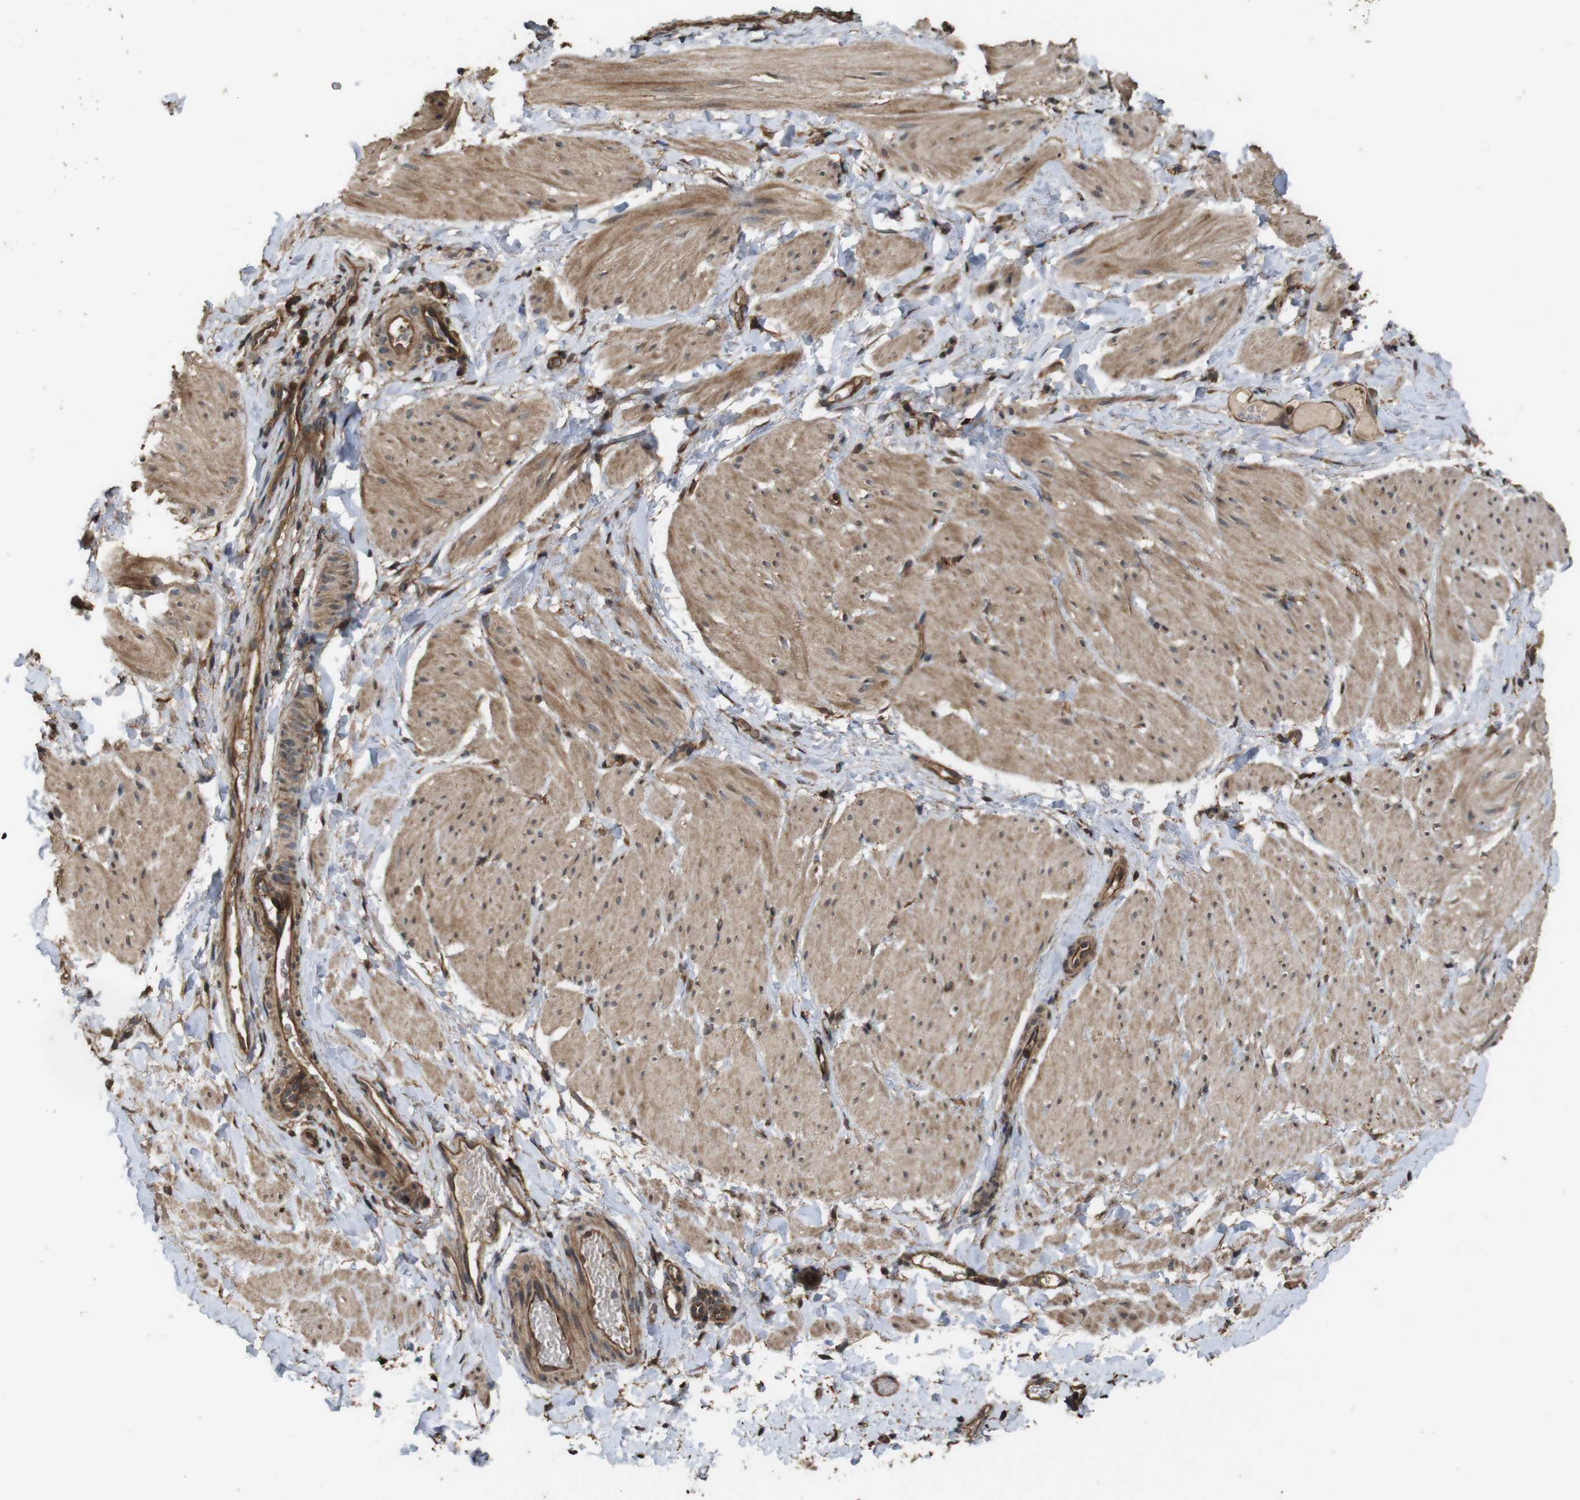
{"staining": {"intensity": "moderate", "quantity": ">75%", "location": "cytoplasmic/membranous"}, "tissue": "smooth muscle", "cell_type": "Smooth muscle cells", "image_type": "normal", "snomed": [{"axis": "morphology", "description": "Normal tissue, NOS"}, {"axis": "topography", "description": "Smooth muscle"}], "caption": "An immunohistochemistry micrograph of normal tissue is shown. Protein staining in brown labels moderate cytoplasmic/membranous positivity in smooth muscle within smooth muscle cells.", "gene": "BAG4", "patient": {"sex": "male", "age": 16}}